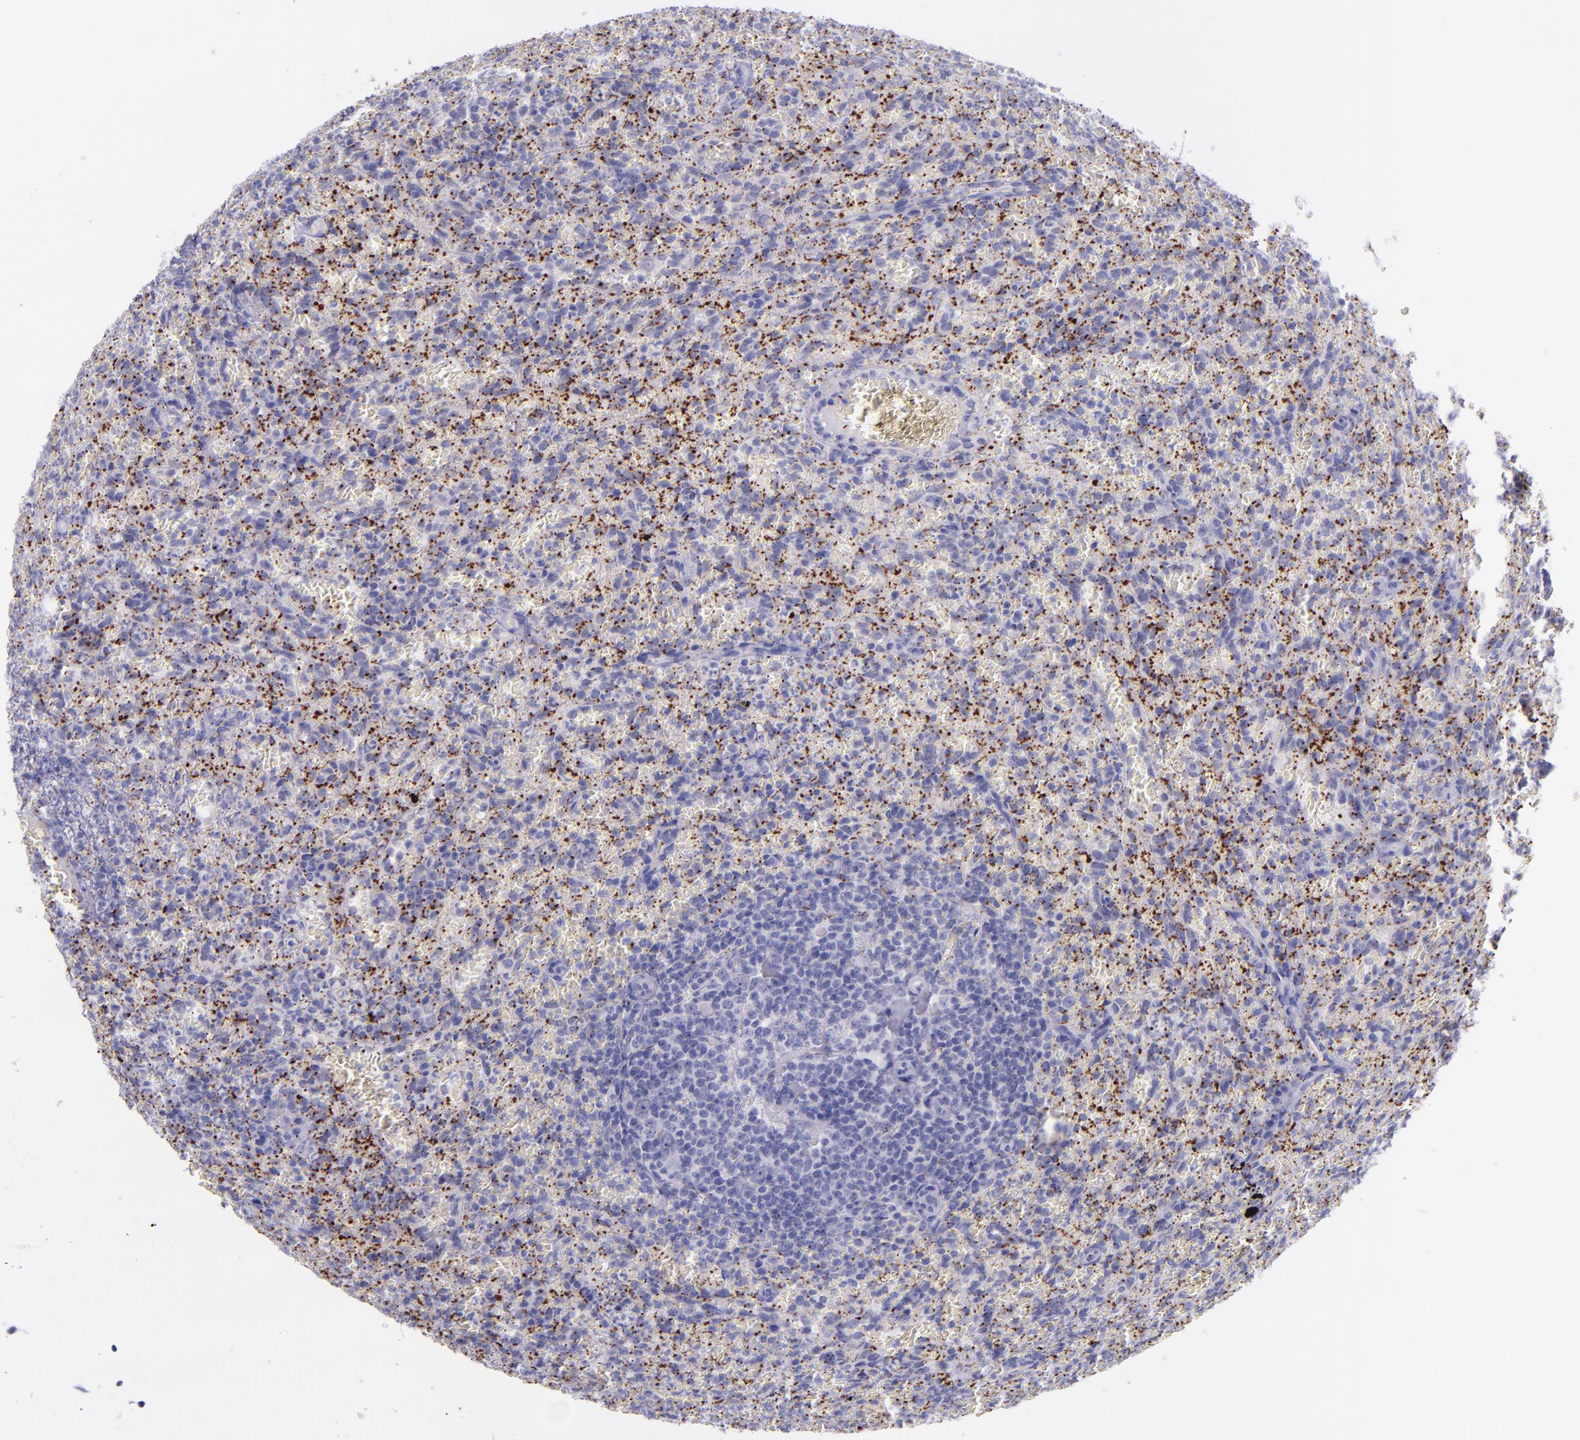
{"staining": {"intensity": "negative", "quantity": "none", "location": "none"}, "tissue": "lymphoma", "cell_type": "Tumor cells", "image_type": "cancer", "snomed": [{"axis": "morphology", "description": "Malignant lymphoma, non-Hodgkin's type, Low grade"}, {"axis": "topography", "description": "Spleen"}], "caption": "IHC of human lymphoma shows no staining in tumor cells.", "gene": "SELE", "patient": {"sex": "female", "age": 64}}